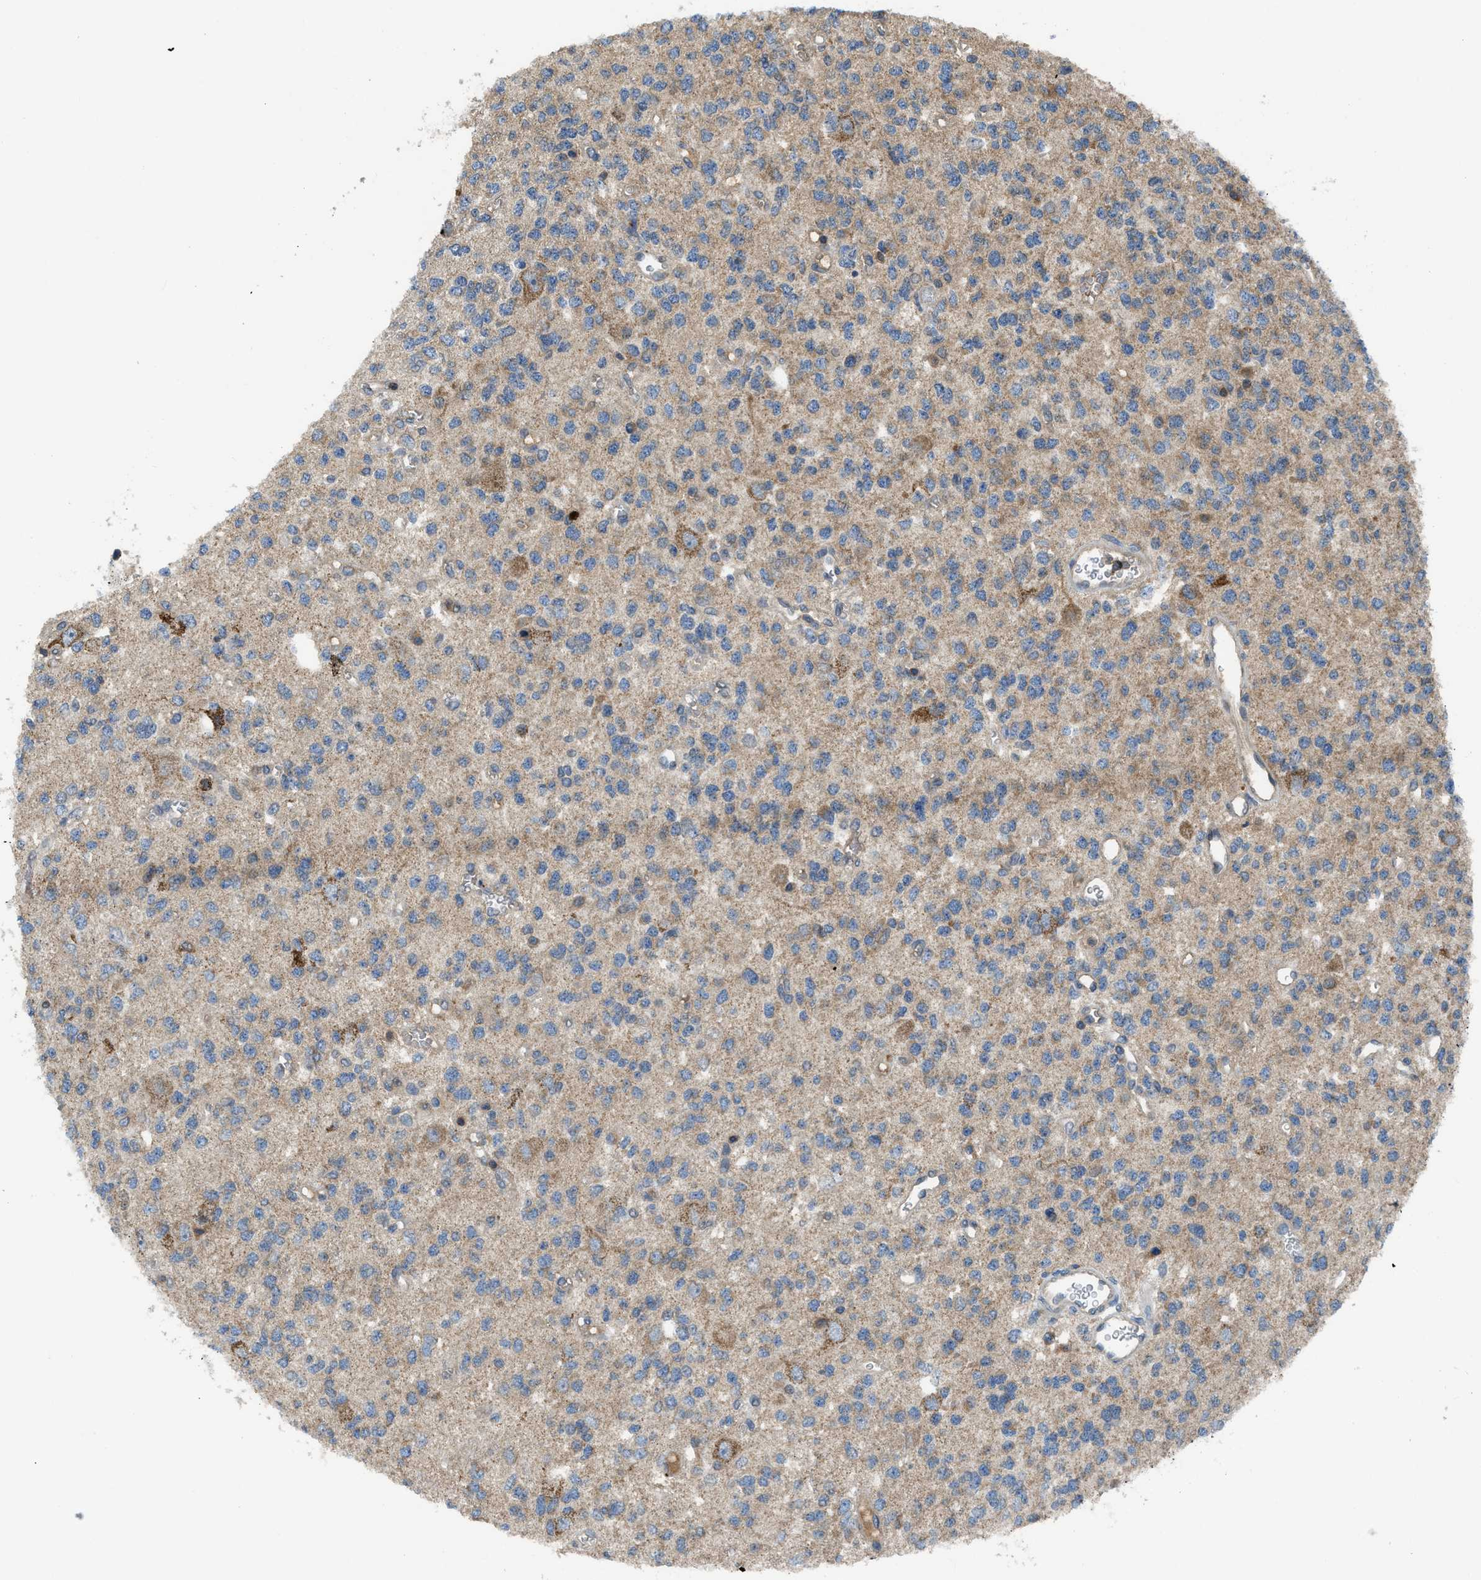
{"staining": {"intensity": "weak", "quantity": "<25%", "location": "cytoplasmic/membranous"}, "tissue": "glioma", "cell_type": "Tumor cells", "image_type": "cancer", "snomed": [{"axis": "morphology", "description": "Glioma, malignant, Low grade"}, {"axis": "topography", "description": "Brain"}], "caption": "IHC histopathology image of neoplastic tissue: human malignant glioma (low-grade) stained with DAB (3,3'-diaminobenzidine) demonstrates no significant protein expression in tumor cells.", "gene": "PAFAH2", "patient": {"sex": "male", "age": 38}}